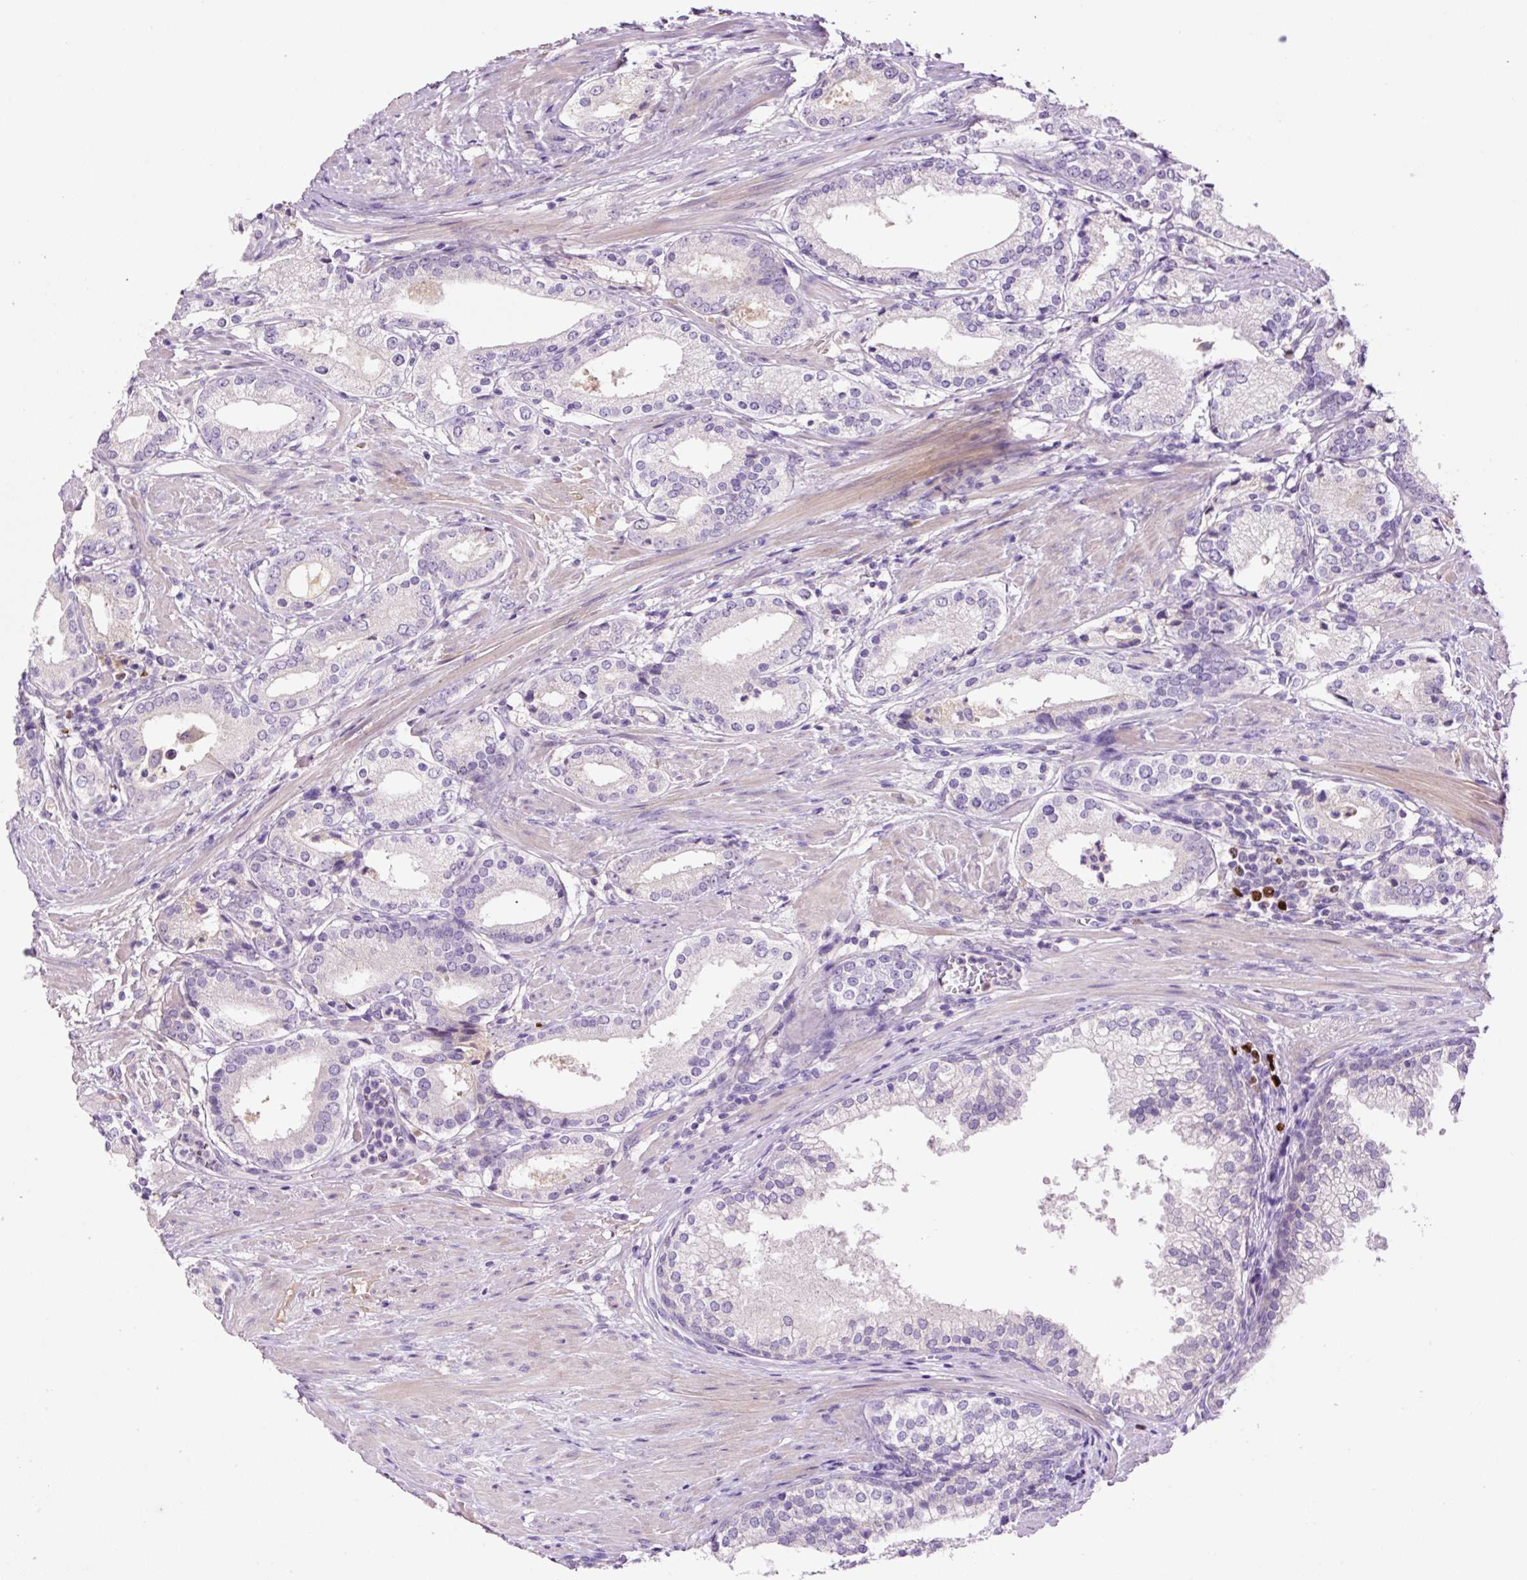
{"staining": {"intensity": "negative", "quantity": "none", "location": "none"}, "tissue": "prostate cancer", "cell_type": "Tumor cells", "image_type": "cancer", "snomed": [{"axis": "morphology", "description": "Adenocarcinoma, Low grade"}, {"axis": "topography", "description": "Prostate"}], "caption": "The photomicrograph exhibits no significant staining in tumor cells of adenocarcinoma (low-grade) (prostate).", "gene": "DPPA4", "patient": {"sex": "male", "age": 58}}